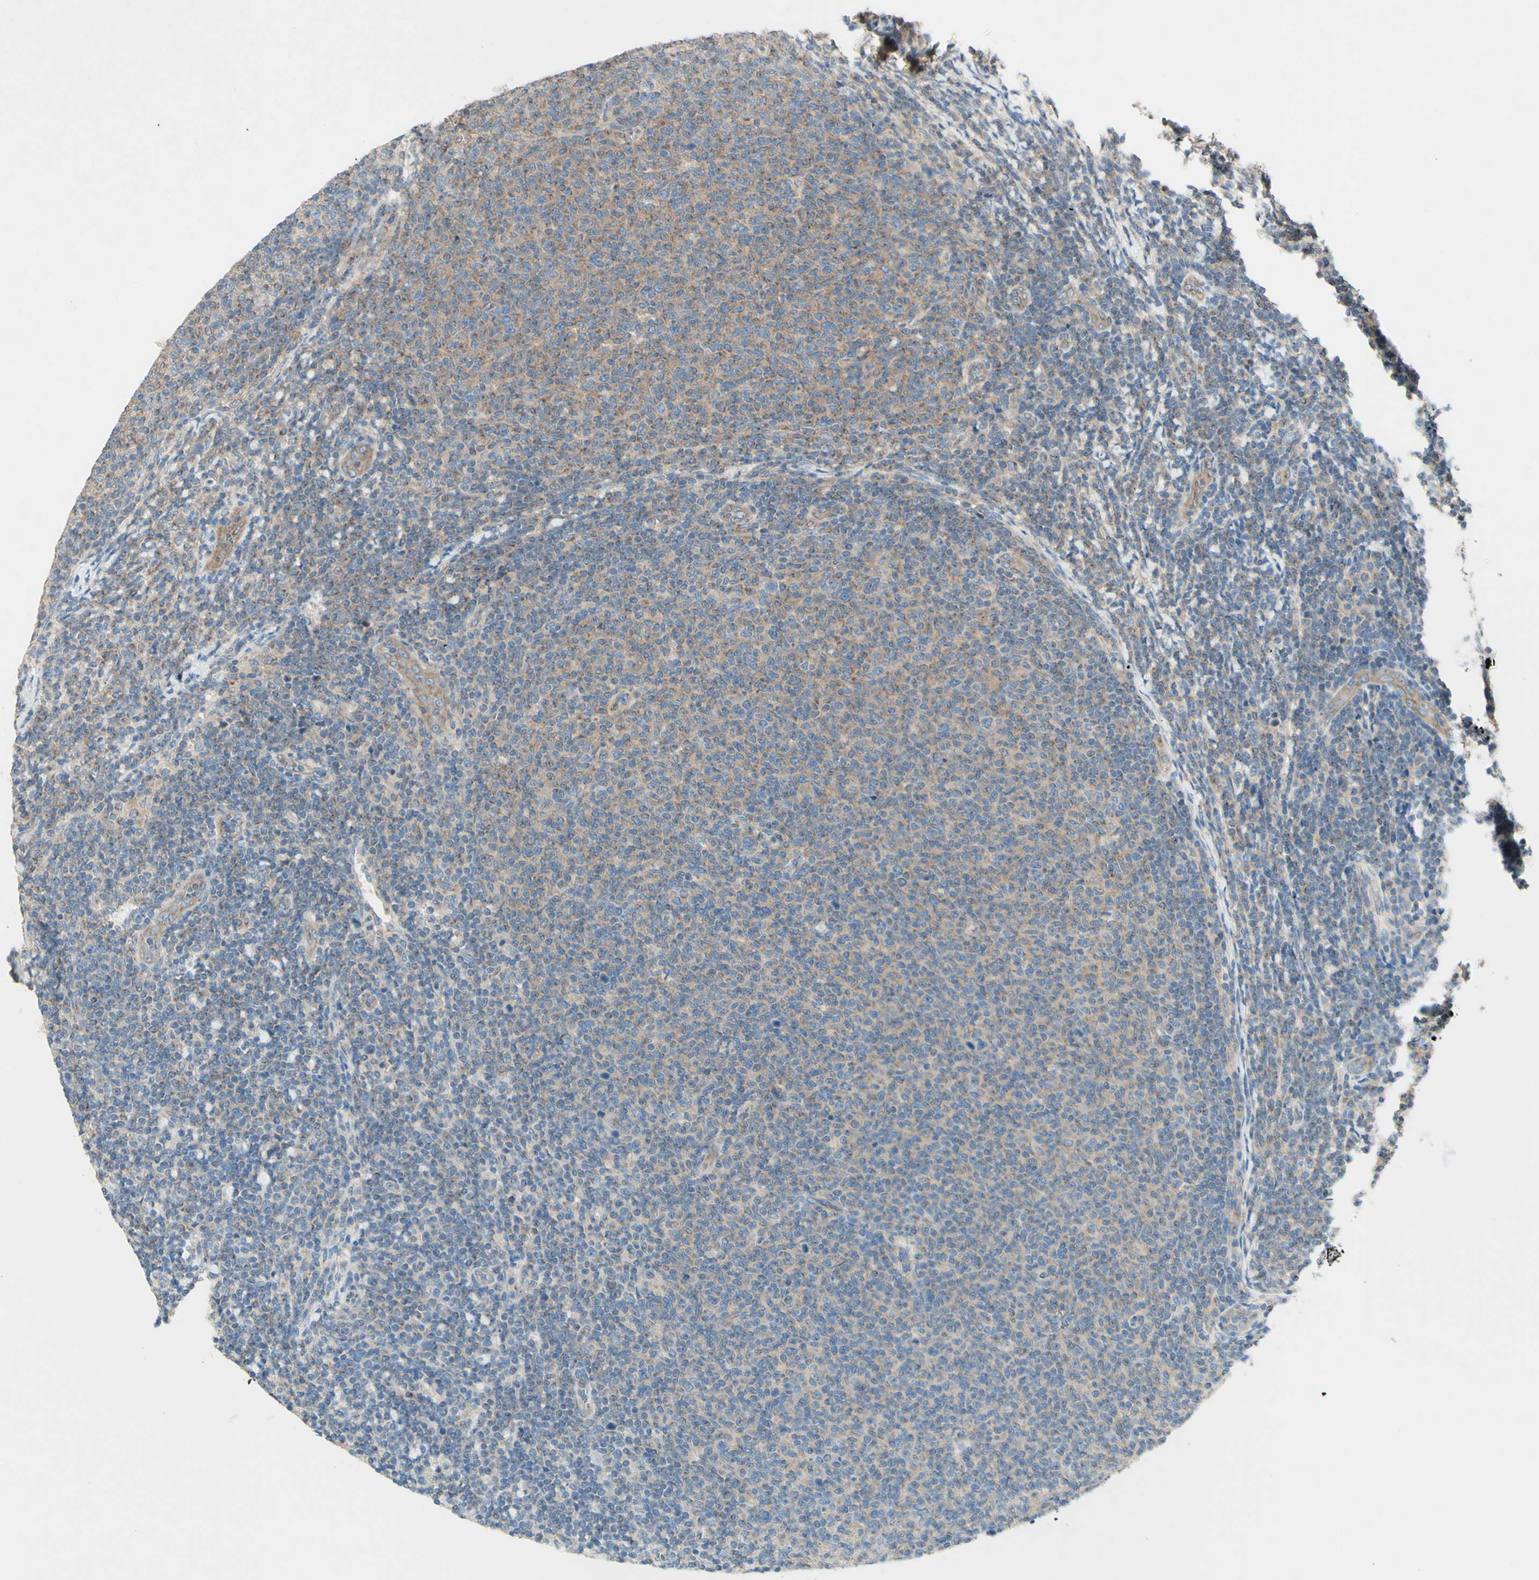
{"staining": {"intensity": "weak", "quantity": ">75%", "location": "cytoplasmic/membranous"}, "tissue": "lymphoma", "cell_type": "Tumor cells", "image_type": "cancer", "snomed": [{"axis": "morphology", "description": "Malignant lymphoma, non-Hodgkin's type, Low grade"}, {"axis": "topography", "description": "Lymph node"}], "caption": "A micrograph of human low-grade malignant lymphoma, non-Hodgkin's type stained for a protein displays weak cytoplasmic/membranous brown staining in tumor cells.", "gene": "MTM1", "patient": {"sex": "male", "age": 66}}